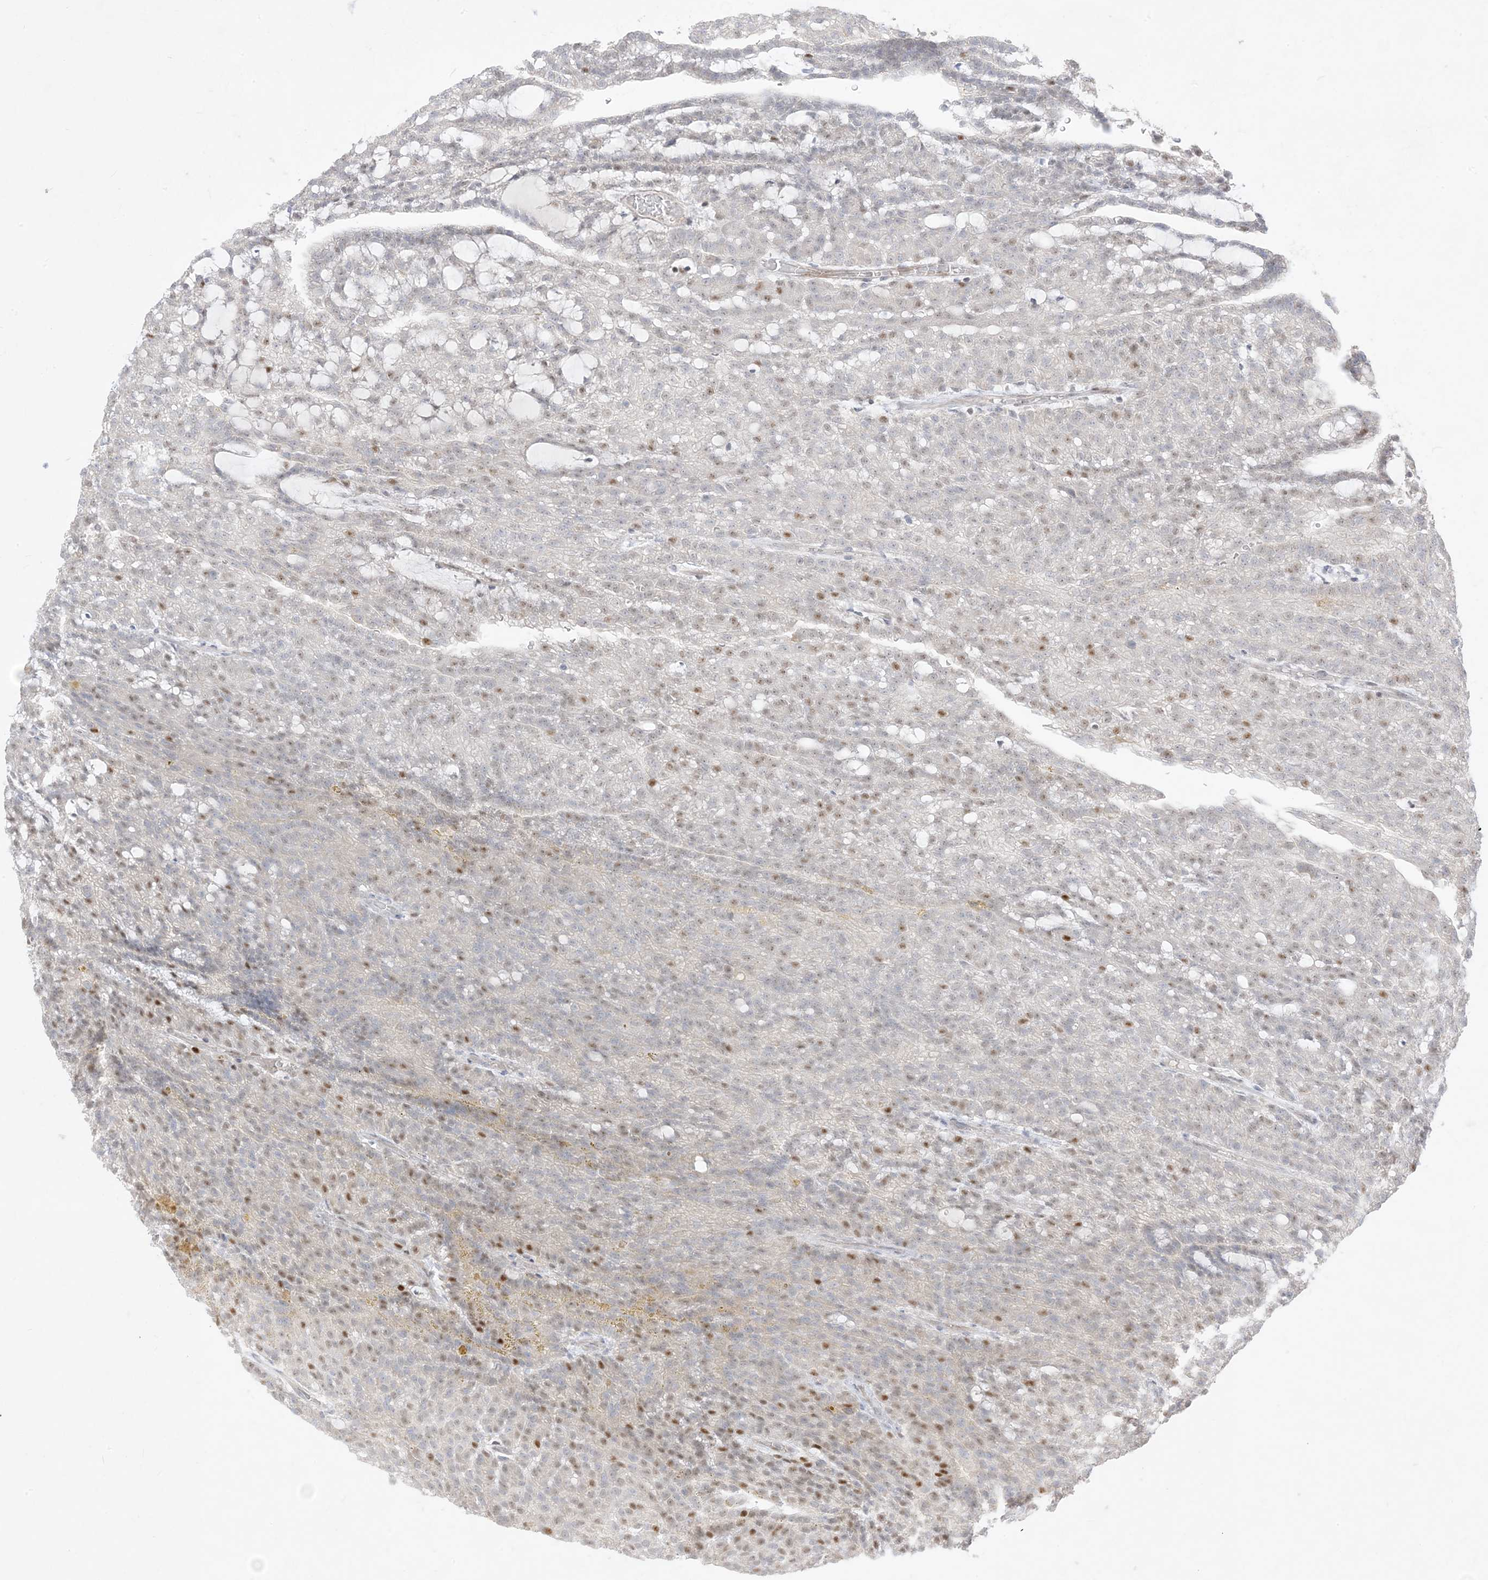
{"staining": {"intensity": "moderate", "quantity": "<25%", "location": "nuclear"}, "tissue": "renal cancer", "cell_type": "Tumor cells", "image_type": "cancer", "snomed": [{"axis": "morphology", "description": "Adenocarcinoma, NOS"}, {"axis": "topography", "description": "Kidney"}], "caption": "Immunohistochemical staining of human adenocarcinoma (renal) demonstrates low levels of moderate nuclear protein staining in about <25% of tumor cells.", "gene": "BHLHE40", "patient": {"sex": "male", "age": 63}}